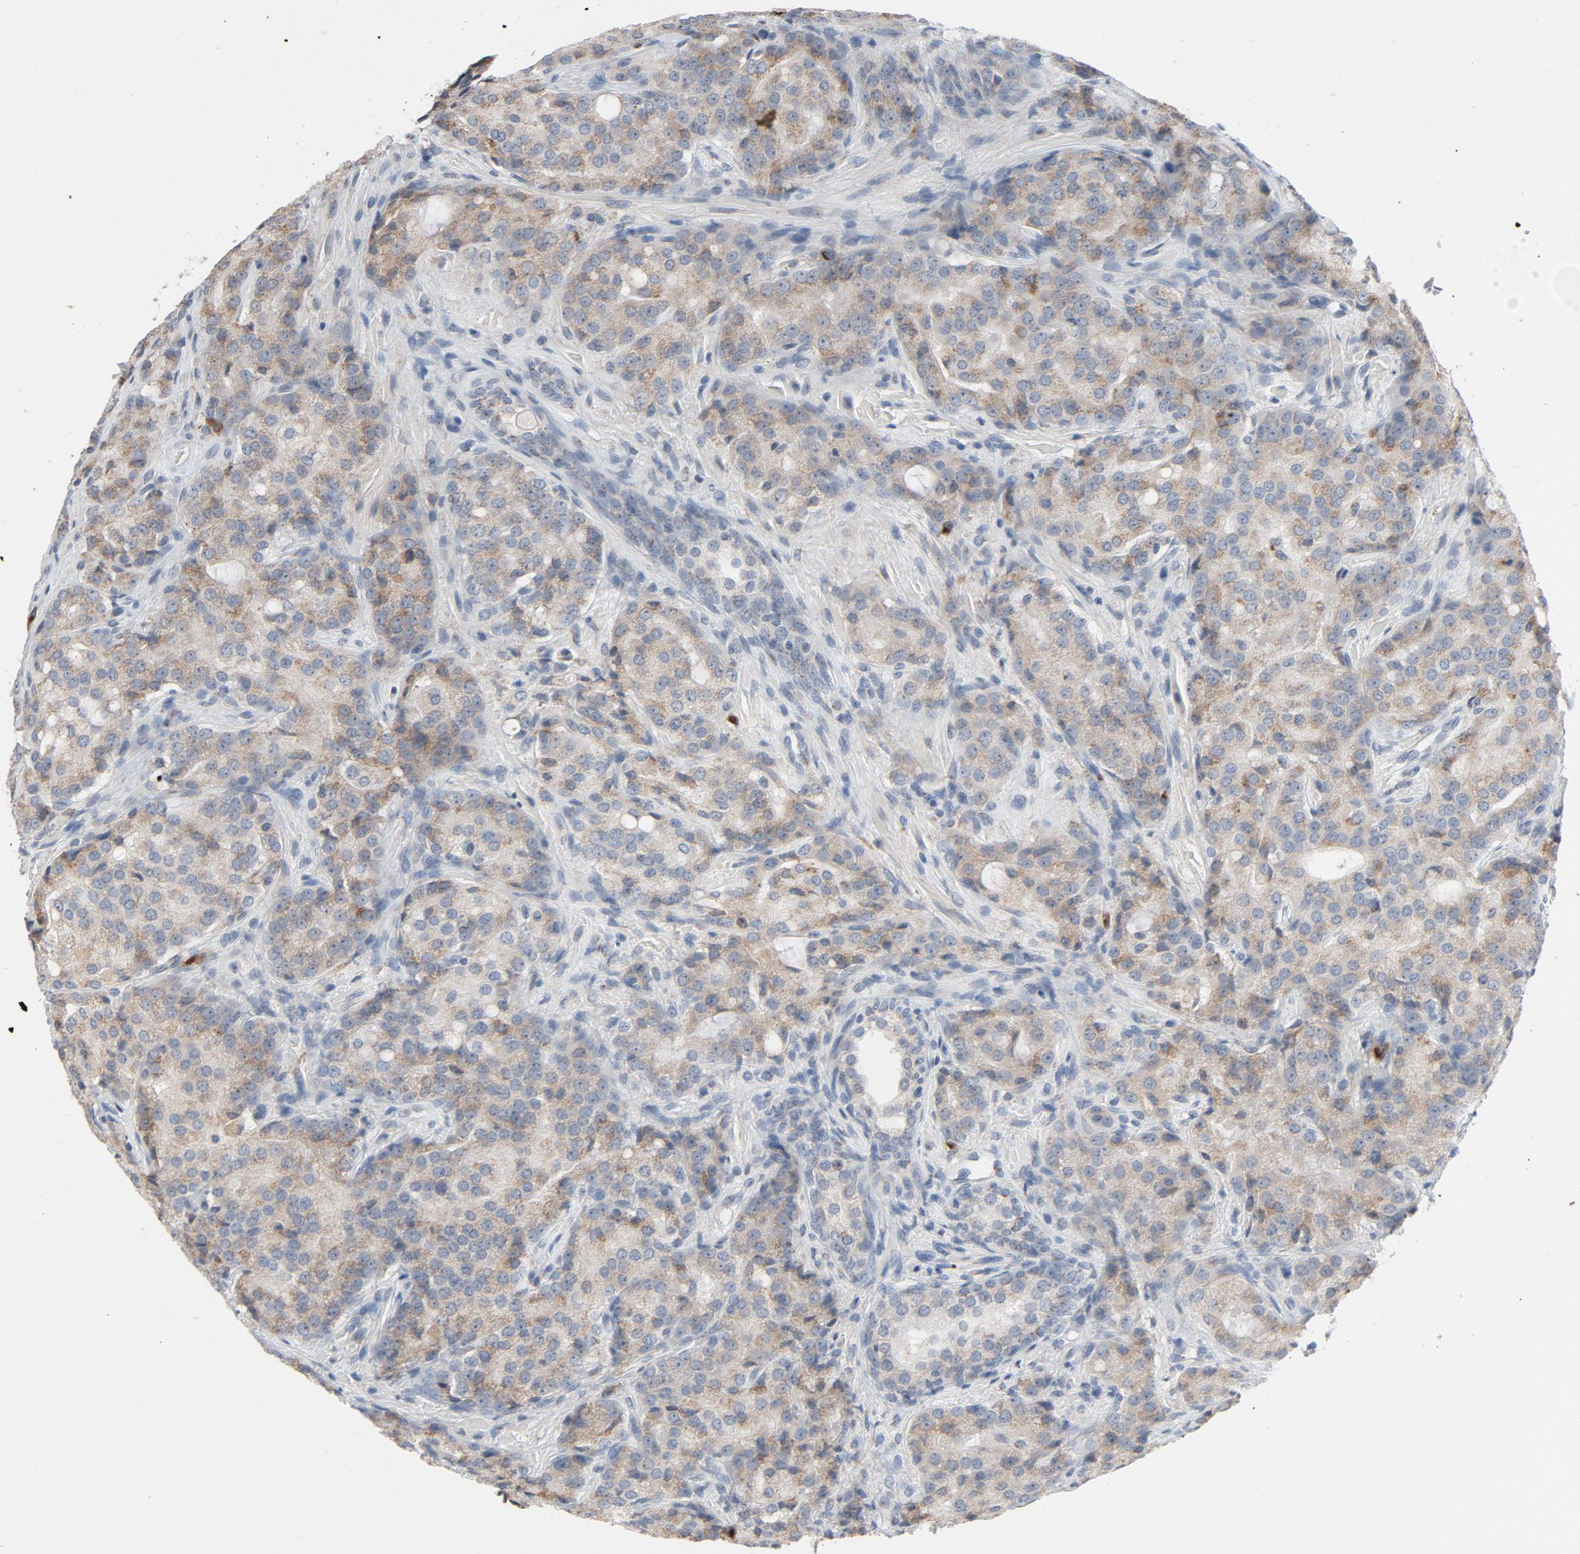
{"staining": {"intensity": "weak", "quantity": ">75%", "location": "cytoplasmic/membranous"}, "tissue": "prostate cancer", "cell_type": "Tumor cells", "image_type": "cancer", "snomed": [{"axis": "morphology", "description": "Adenocarcinoma, High grade"}, {"axis": "topography", "description": "Prostate"}], "caption": "DAB immunohistochemical staining of human prostate cancer (adenocarcinoma (high-grade)) displays weak cytoplasmic/membranous protein expression in about >75% of tumor cells.", "gene": "LMAN2", "patient": {"sex": "male", "age": 72}}